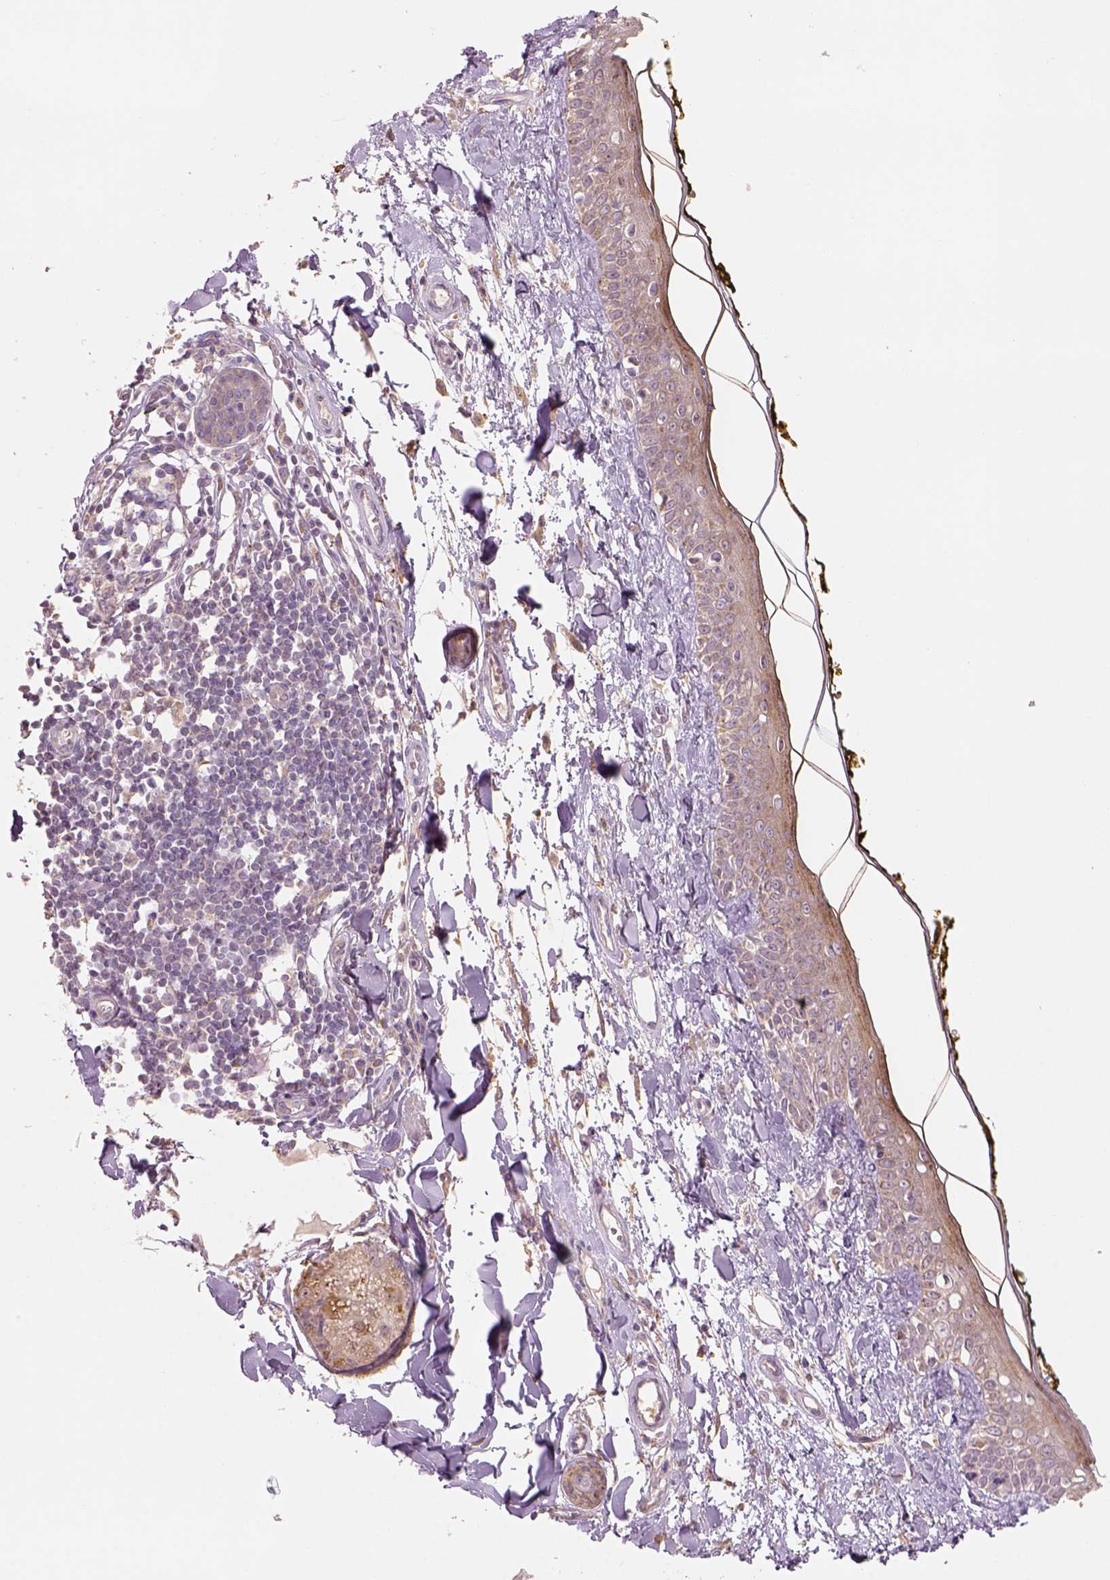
{"staining": {"intensity": "negative", "quantity": "none", "location": "none"}, "tissue": "skin", "cell_type": "Fibroblasts", "image_type": "normal", "snomed": [{"axis": "morphology", "description": "Normal tissue, NOS"}, {"axis": "topography", "description": "Skin"}], "caption": "Immunohistochemistry of unremarkable skin shows no expression in fibroblasts. (Brightfield microscopy of DAB (3,3'-diaminobenzidine) IHC at high magnification).", "gene": "AP2B1", "patient": {"sex": "male", "age": 76}}